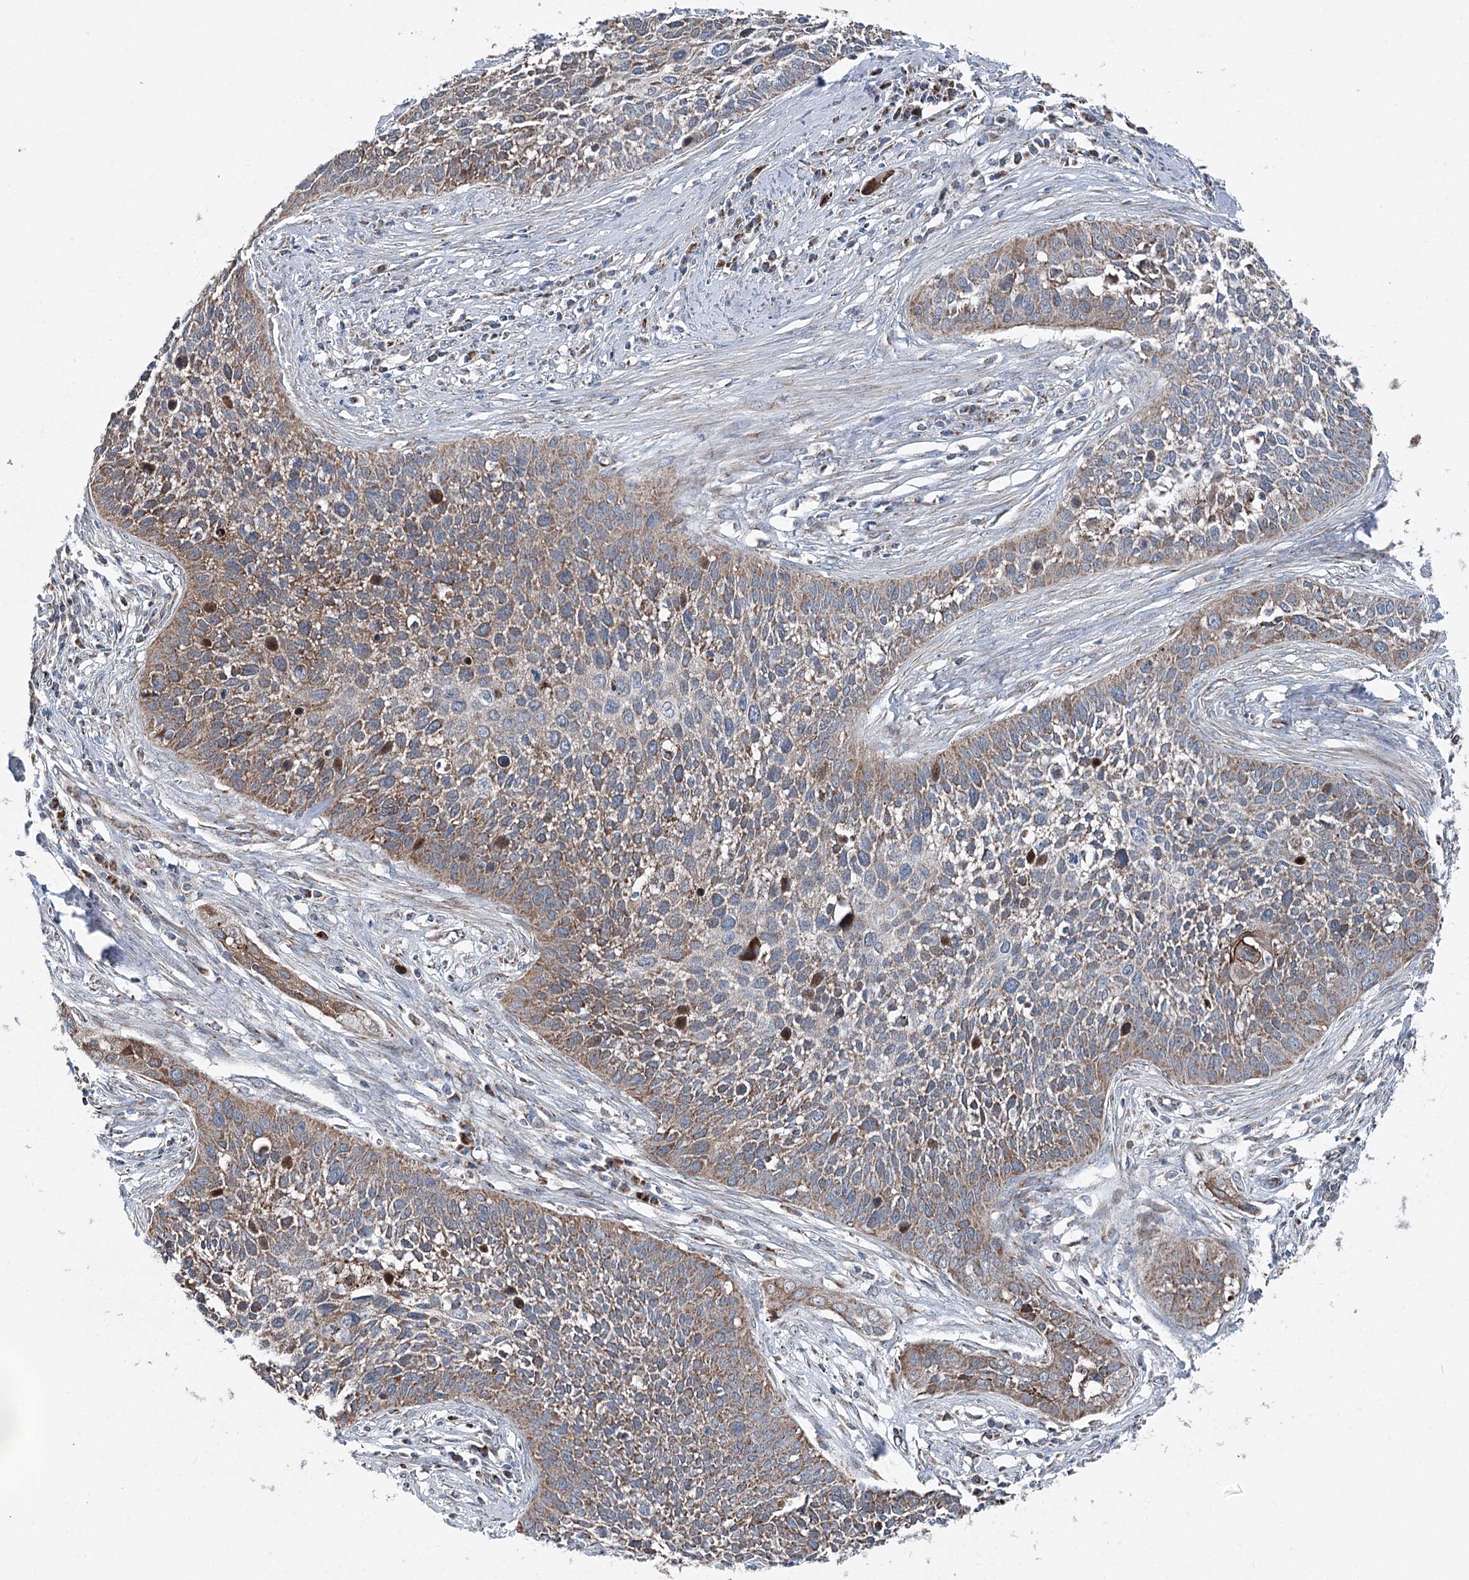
{"staining": {"intensity": "moderate", "quantity": ">75%", "location": "cytoplasmic/membranous"}, "tissue": "cervical cancer", "cell_type": "Tumor cells", "image_type": "cancer", "snomed": [{"axis": "morphology", "description": "Squamous cell carcinoma, NOS"}, {"axis": "topography", "description": "Cervix"}], "caption": "High-power microscopy captured an immunohistochemistry image of cervical cancer (squamous cell carcinoma), revealing moderate cytoplasmic/membranous positivity in approximately >75% of tumor cells.", "gene": "UCN3", "patient": {"sex": "female", "age": 34}}